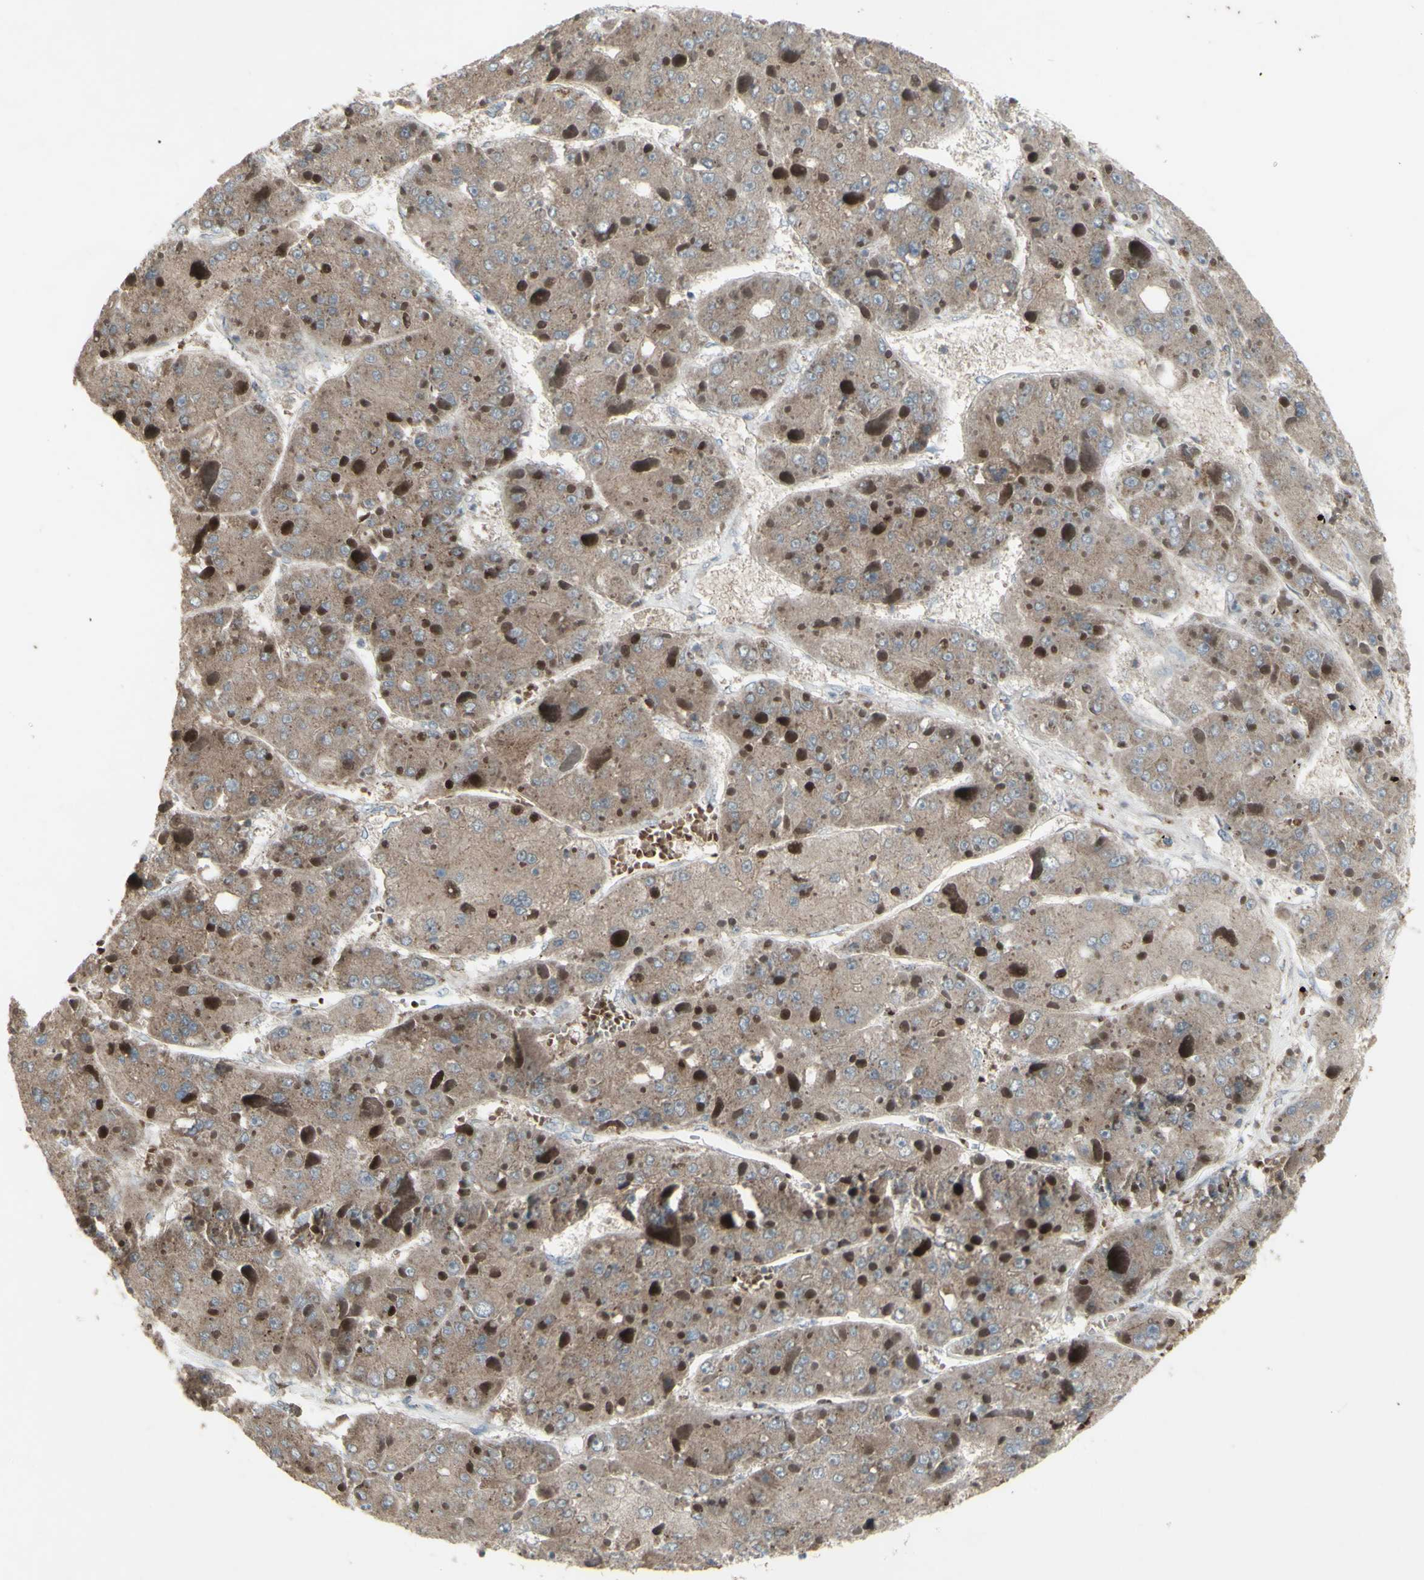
{"staining": {"intensity": "weak", "quantity": ">75%", "location": "cytoplasmic/membranous"}, "tissue": "liver cancer", "cell_type": "Tumor cells", "image_type": "cancer", "snomed": [{"axis": "morphology", "description": "Carcinoma, Hepatocellular, NOS"}, {"axis": "topography", "description": "Liver"}], "caption": "Hepatocellular carcinoma (liver) tissue demonstrates weak cytoplasmic/membranous expression in approximately >75% of tumor cells", "gene": "SHC1", "patient": {"sex": "female", "age": 73}}